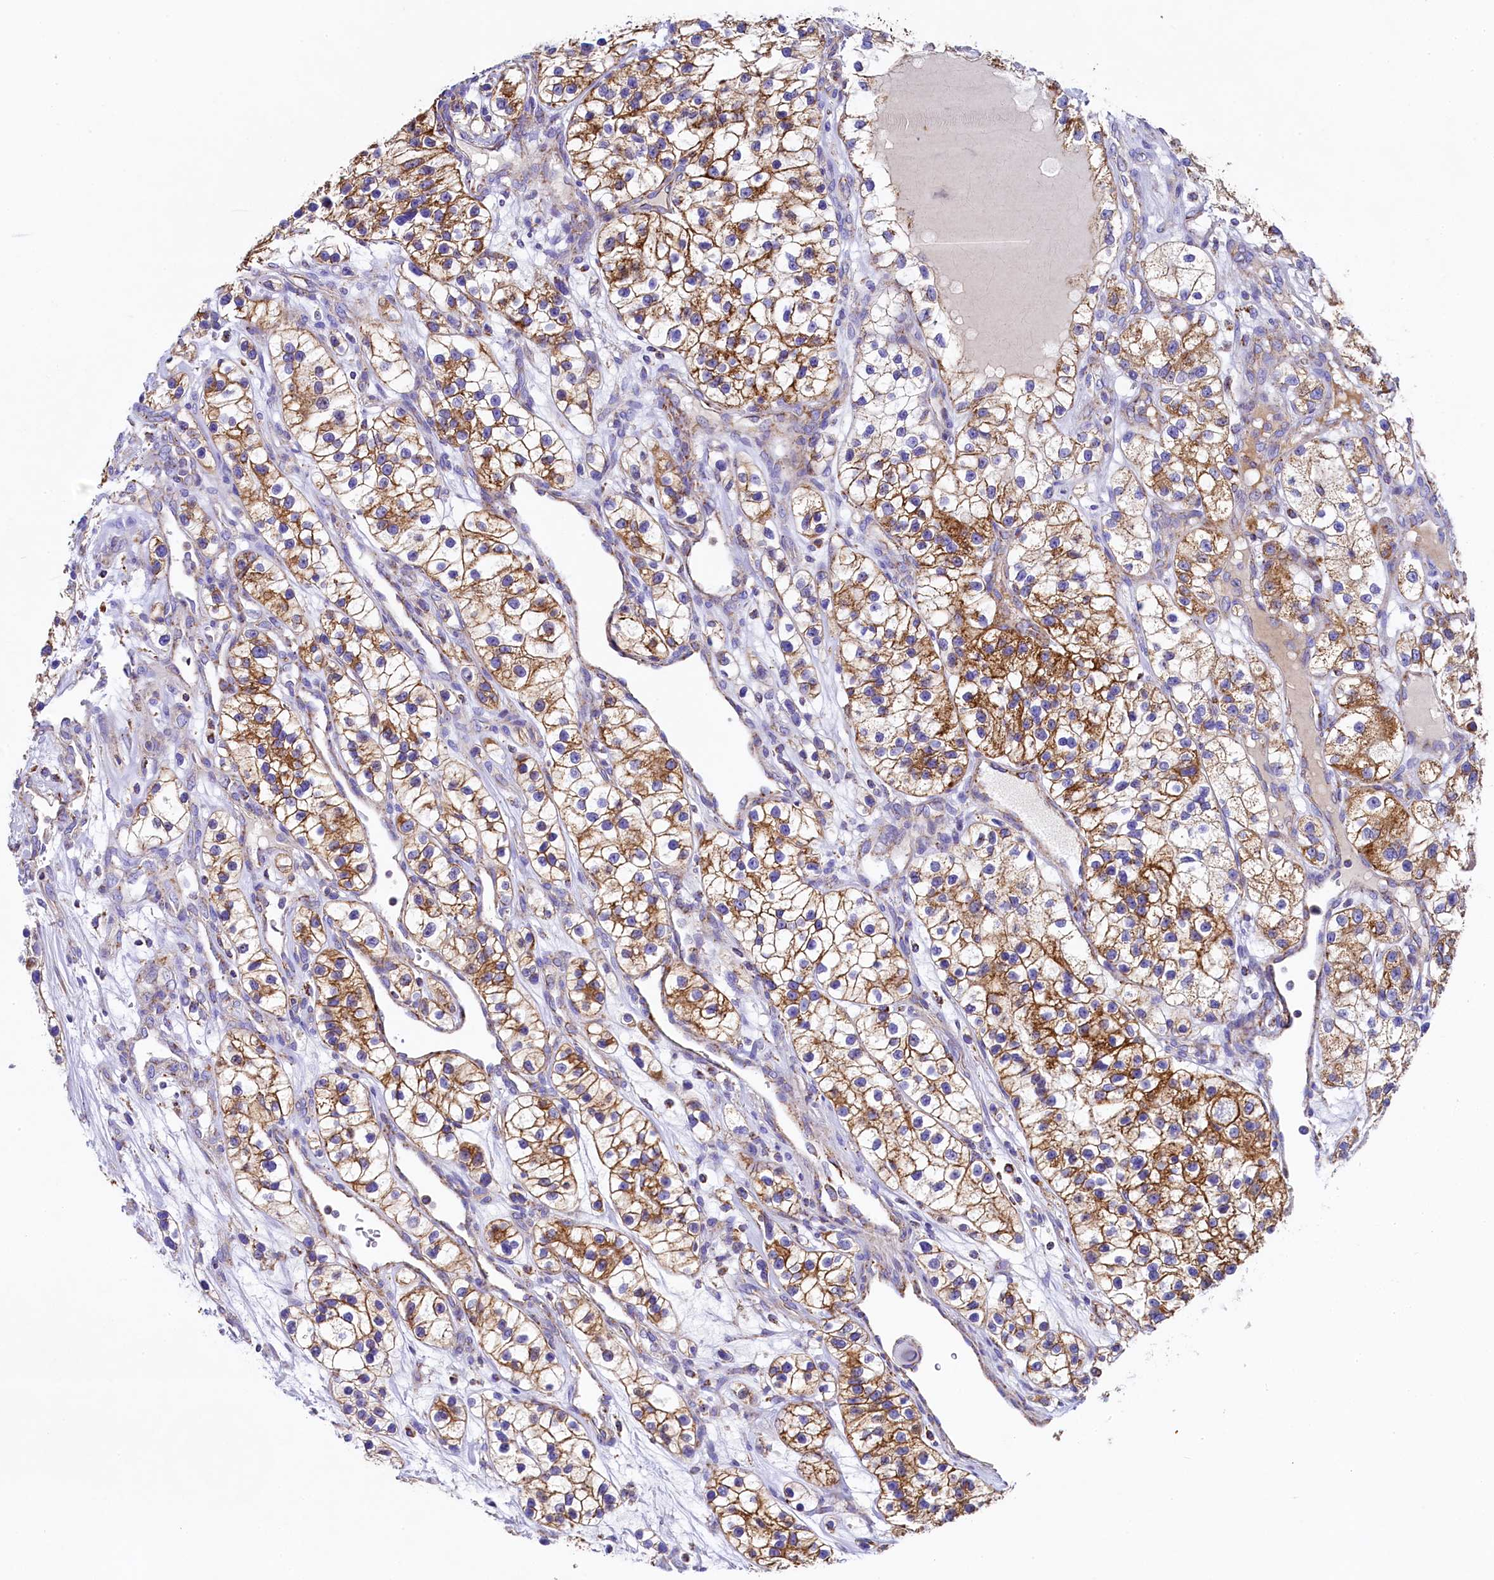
{"staining": {"intensity": "moderate", "quantity": ">75%", "location": "cytoplasmic/membranous"}, "tissue": "renal cancer", "cell_type": "Tumor cells", "image_type": "cancer", "snomed": [{"axis": "morphology", "description": "Adenocarcinoma, NOS"}, {"axis": "topography", "description": "Kidney"}], "caption": "Protein staining by immunohistochemistry (IHC) displays moderate cytoplasmic/membranous positivity in approximately >75% of tumor cells in renal cancer.", "gene": "CLYBL", "patient": {"sex": "female", "age": 57}}